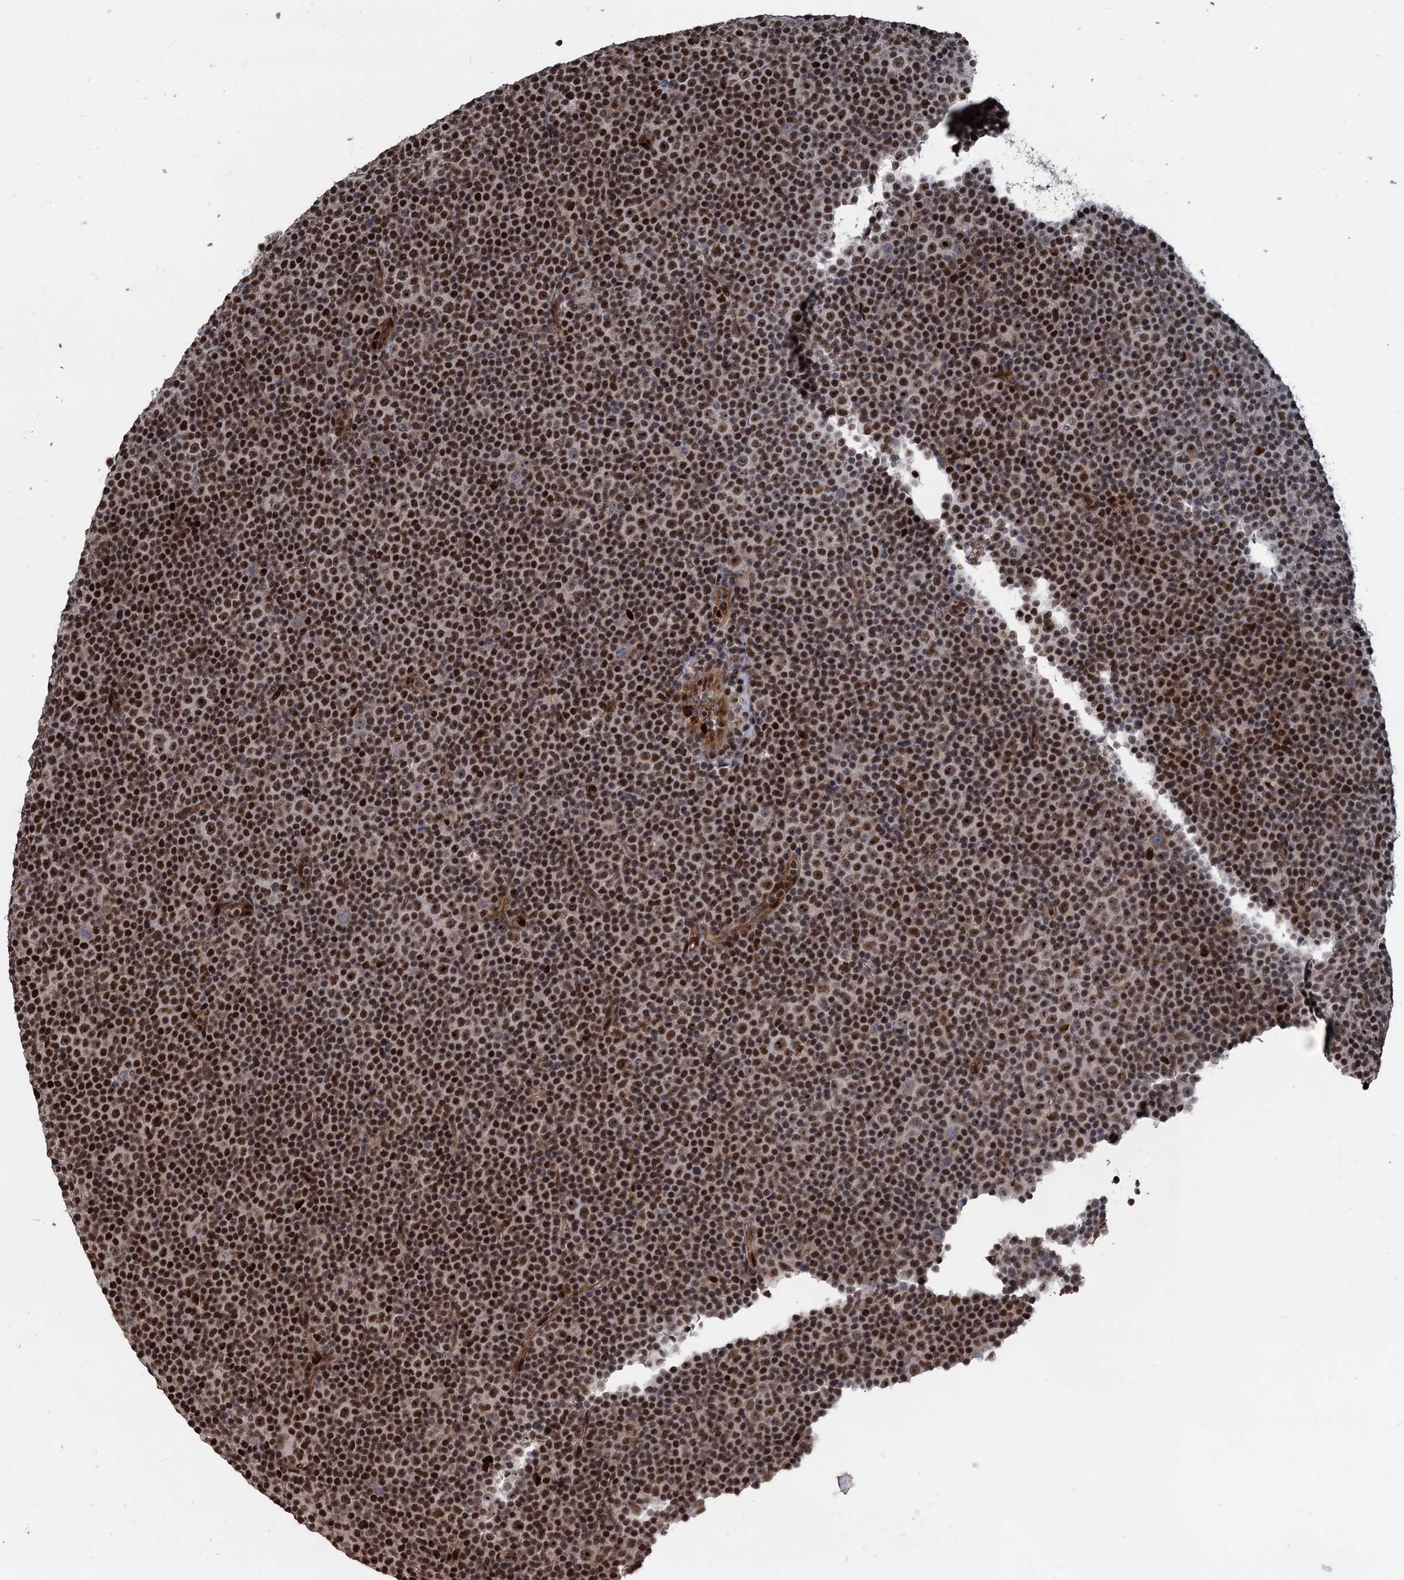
{"staining": {"intensity": "strong", "quantity": ">75%", "location": "nuclear"}, "tissue": "lymphoma", "cell_type": "Tumor cells", "image_type": "cancer", "snomed": [{"axis": "morphology", "description": "Malignant lymphoma, non-Hodgkin's type, Low grade"}, {"axis": "topography", "description": "Lymph node"}], "caption": "Tumor cells show strong nuclear staining in about >75% of cells in lymphoma. The protein is stained brown, and the nuclei are stained in blue (DAB IHC with brightfield microscopy, high magnification).", "gene": "ANKRD49", "patient": {"sex": "female", "age": 67}}